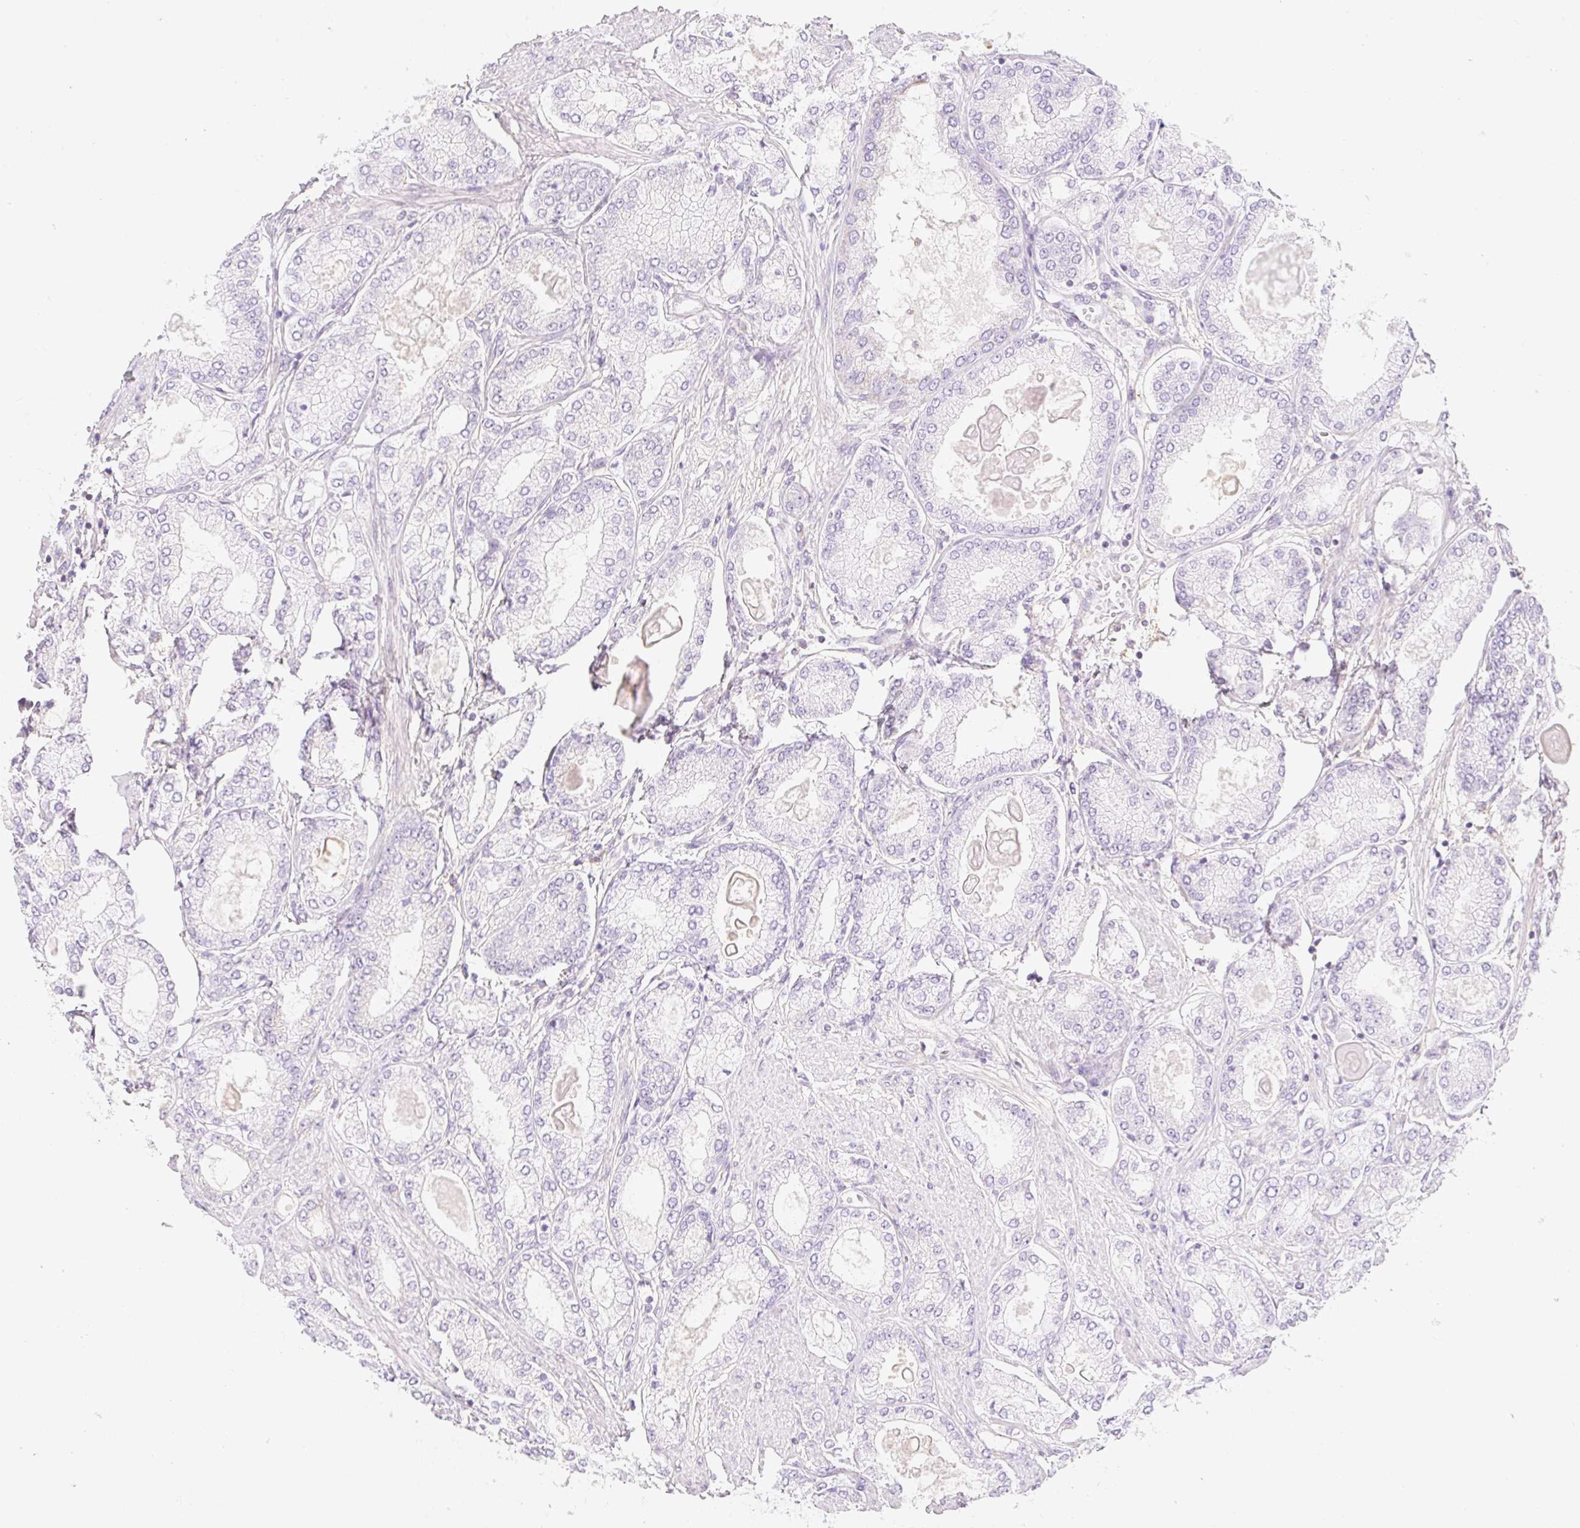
{"staining": {"intensity": "negative", "quantity": "none", "location": "none"}, "tissue": "prostate cancer", "cell_type": "Tumor cells", "image_type": "cancer", "snomed": [{"axis": "morphology", "description": "Adenocarcinoma, High grade"}, {"axis": "topography", "description": "Prostate"}], "caption": "Immunohistochemistry (IHC) of human prostate cancer (high-grade adenocarcinoma) exhibits no positivity in tumor cells.", "gene": "DHX35", "patient": {"sex": "male", "age": 68}}